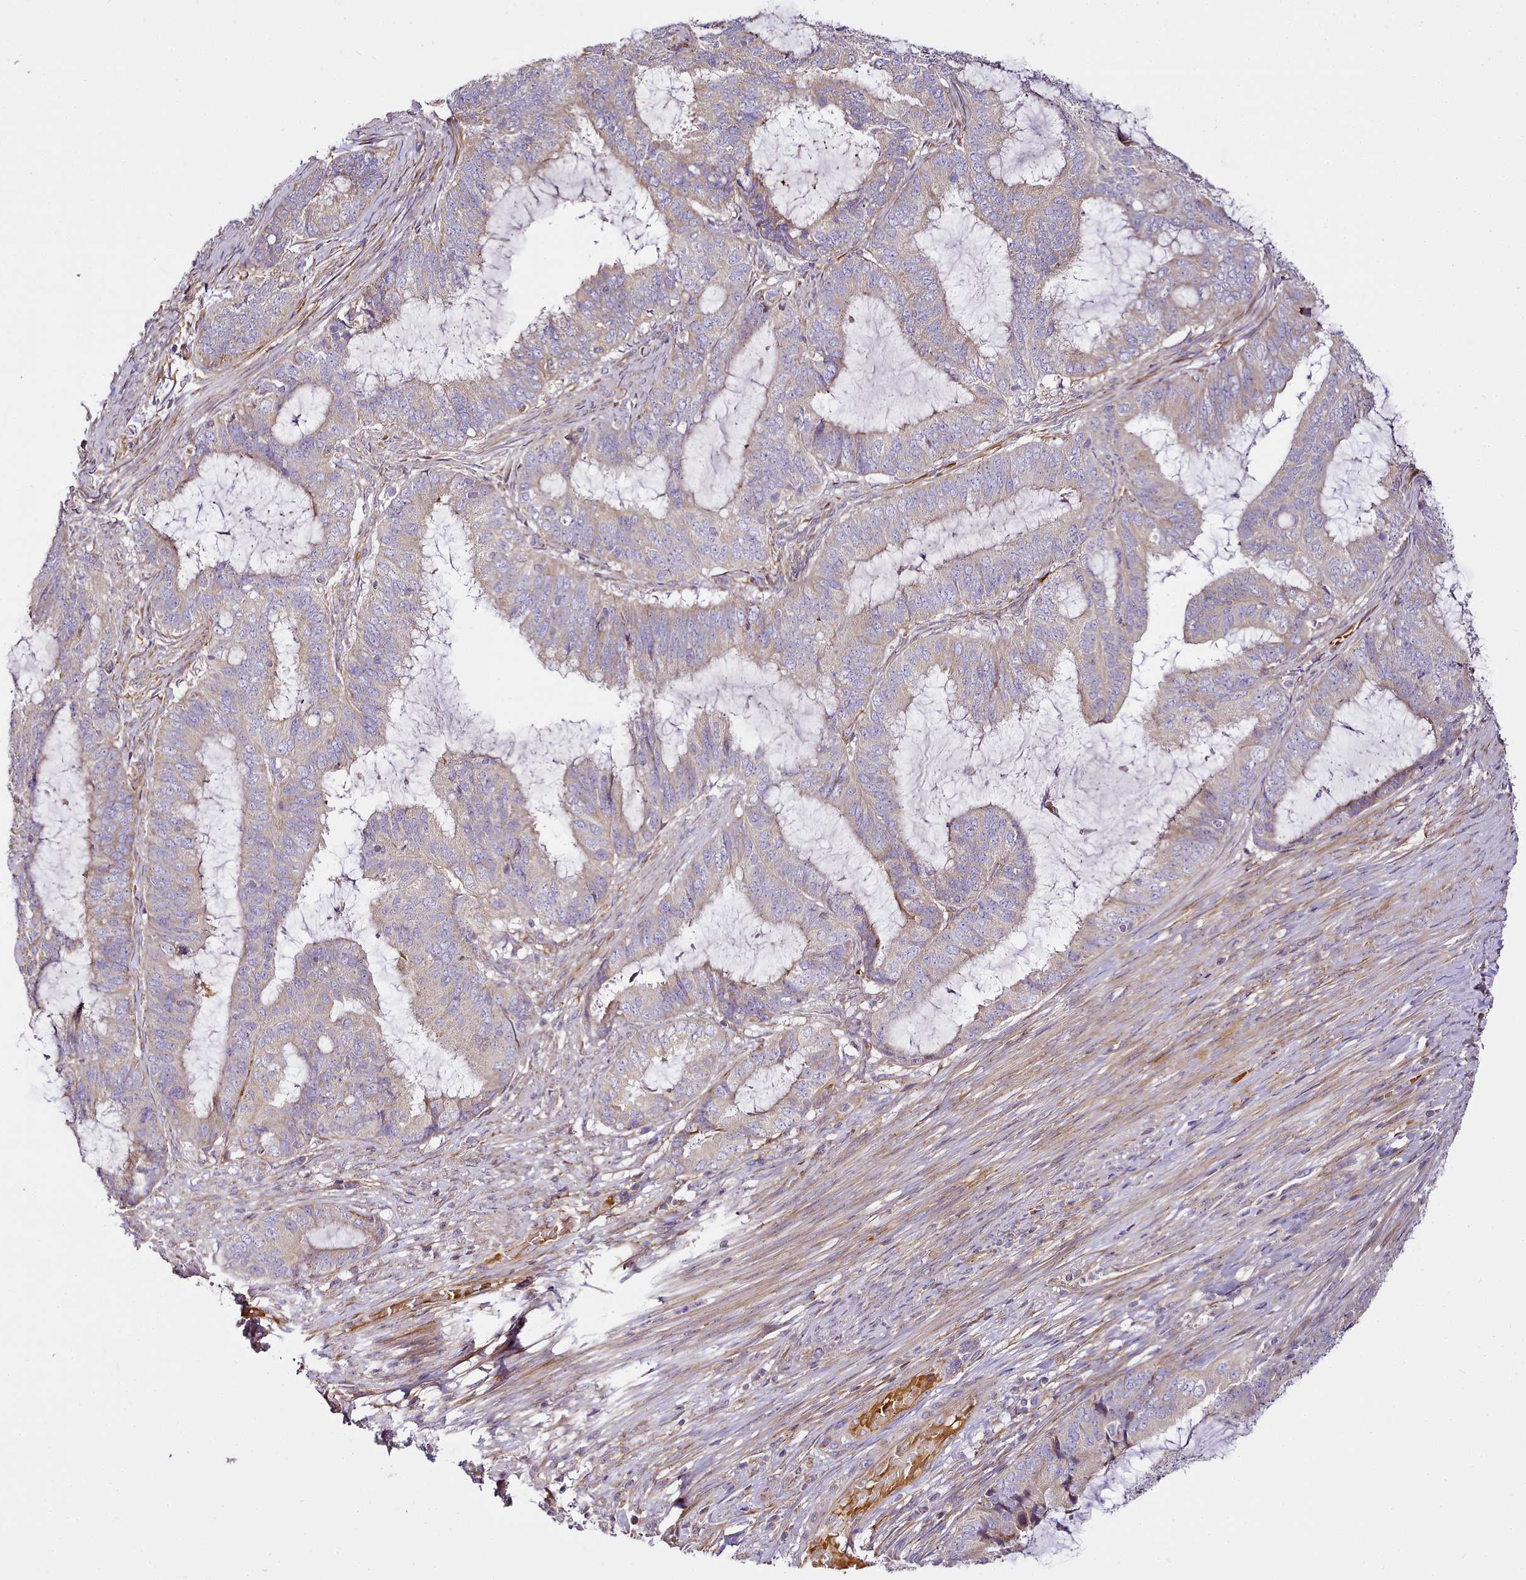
{"staining": {"intensity": "weak", "quantity": "<25%", "location": "cytoplasmic/membranous"}, "tissue": "endometrial cancer", "cell_type": "Tumor cells", "image_type": "cancer", "snomed": [{"axis": "morphology", "description": "Adenocarcinoma, NOS"}, {"axis": "topography", "description": "Endometrium"}], "caption": "A high-resolution micrograph shows immunohistochemistry (IHC) staining of adenocarcinoma (endometrial), which demonstrates no significant positivity in tumor cells.", "gene": "NBPF1", "patient": {"sex": "female", "age": 51}}